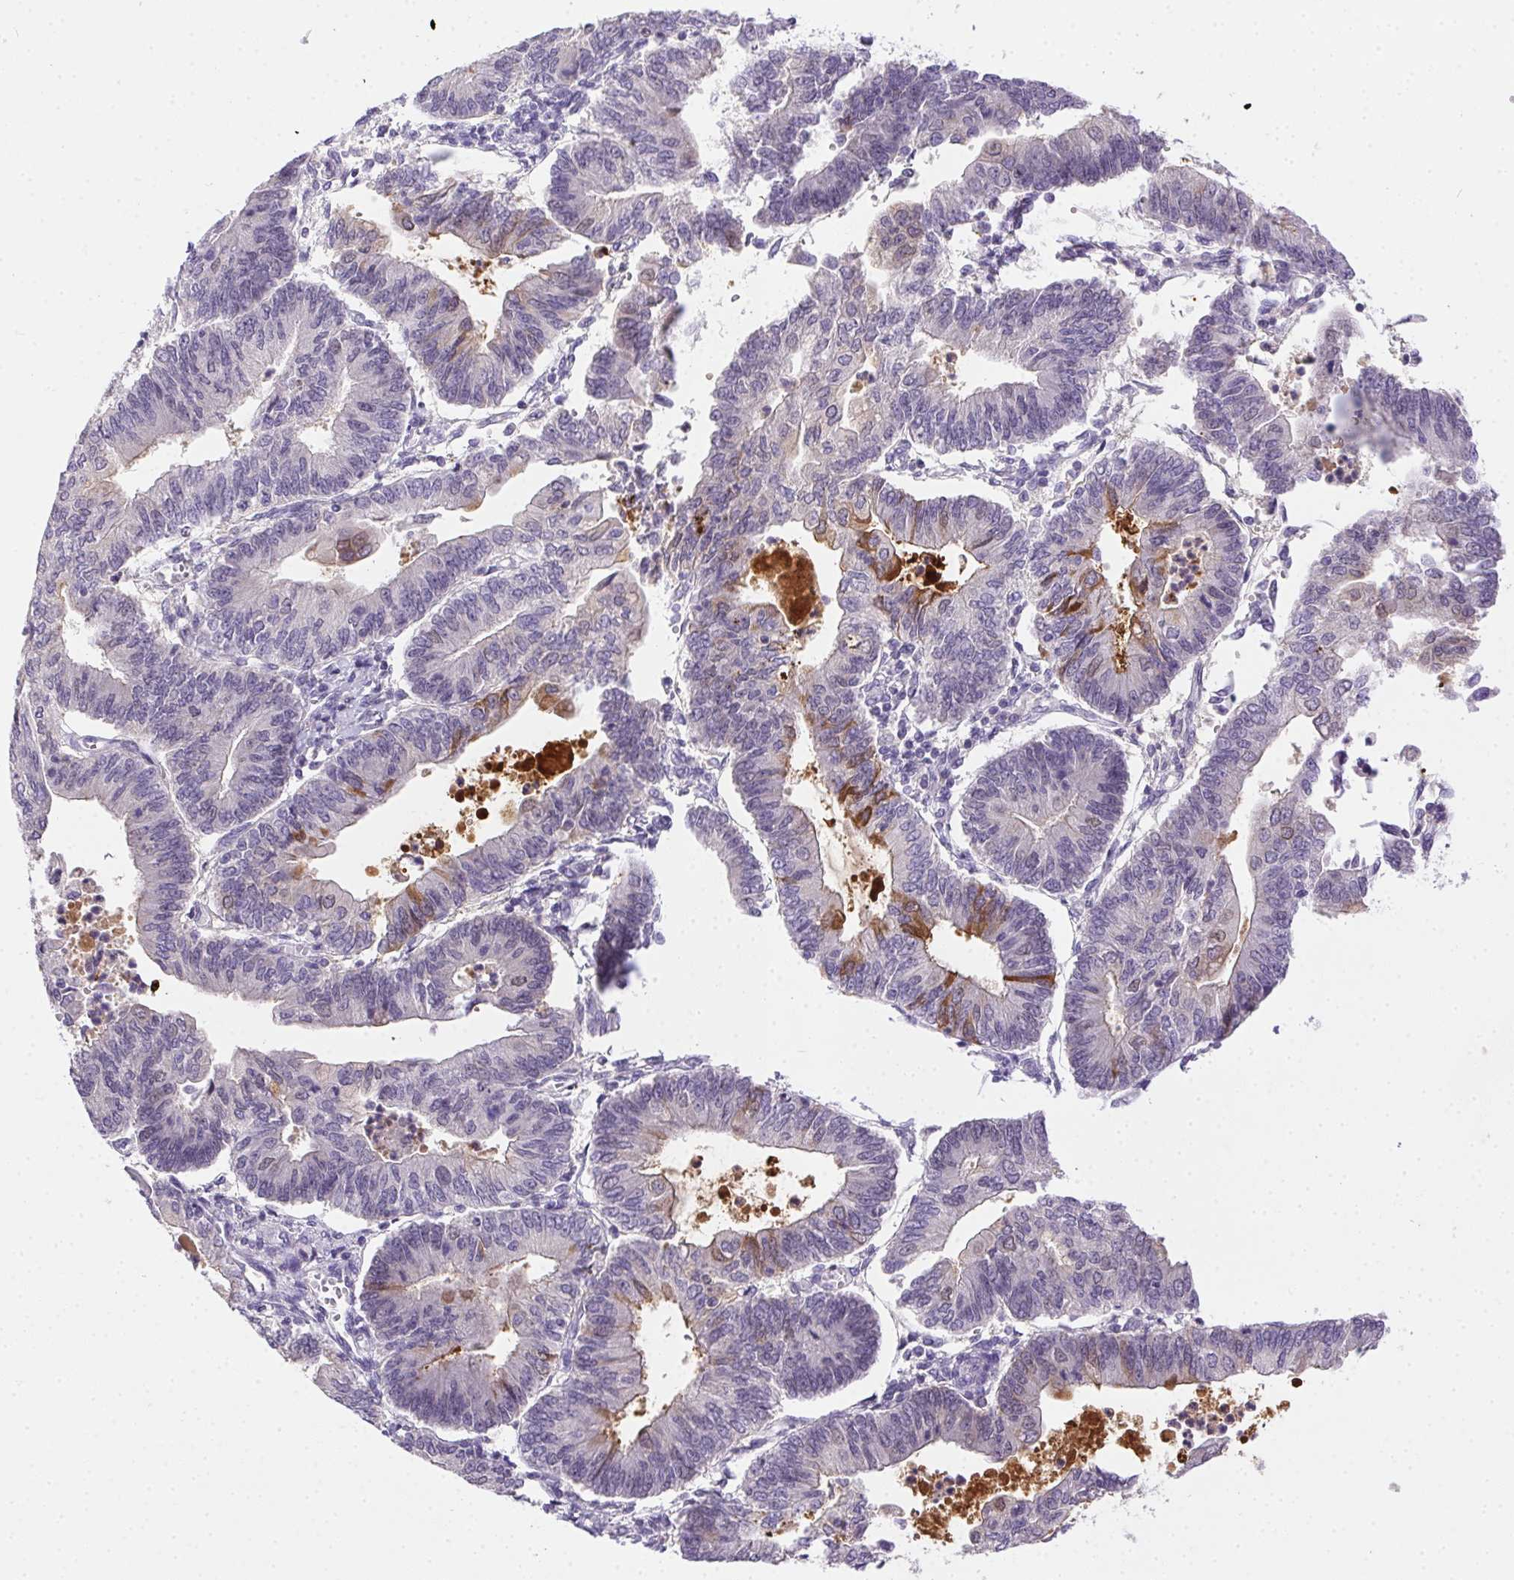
{"staining": {"intensity": "moderate", "quantity": "<25%", "location": "cytoplasmic/membranous"}, "tissue": "endometrial cancer", "cell_type": "Tumor cells", "image_type": "cancer", "snomed": [{"axis": "morphology", "description": "Adenocarcinoma, NOS"}, {"axis": "topography", "description": "Endometrium"}], "caption": "Protein analysis of endometrial adenocarcinoma tissue reveals moderate cytoplasmic/membranous expression in approximately <25% of tumor cells. The staining was performed using DAB (3,3'-diaminobenzidine), with brown indicating positive protein expression. Nuclei are stained blue with hematoxylin.", "gene": "SSTR4", "patient": {"sex": "female", "age": 65}}